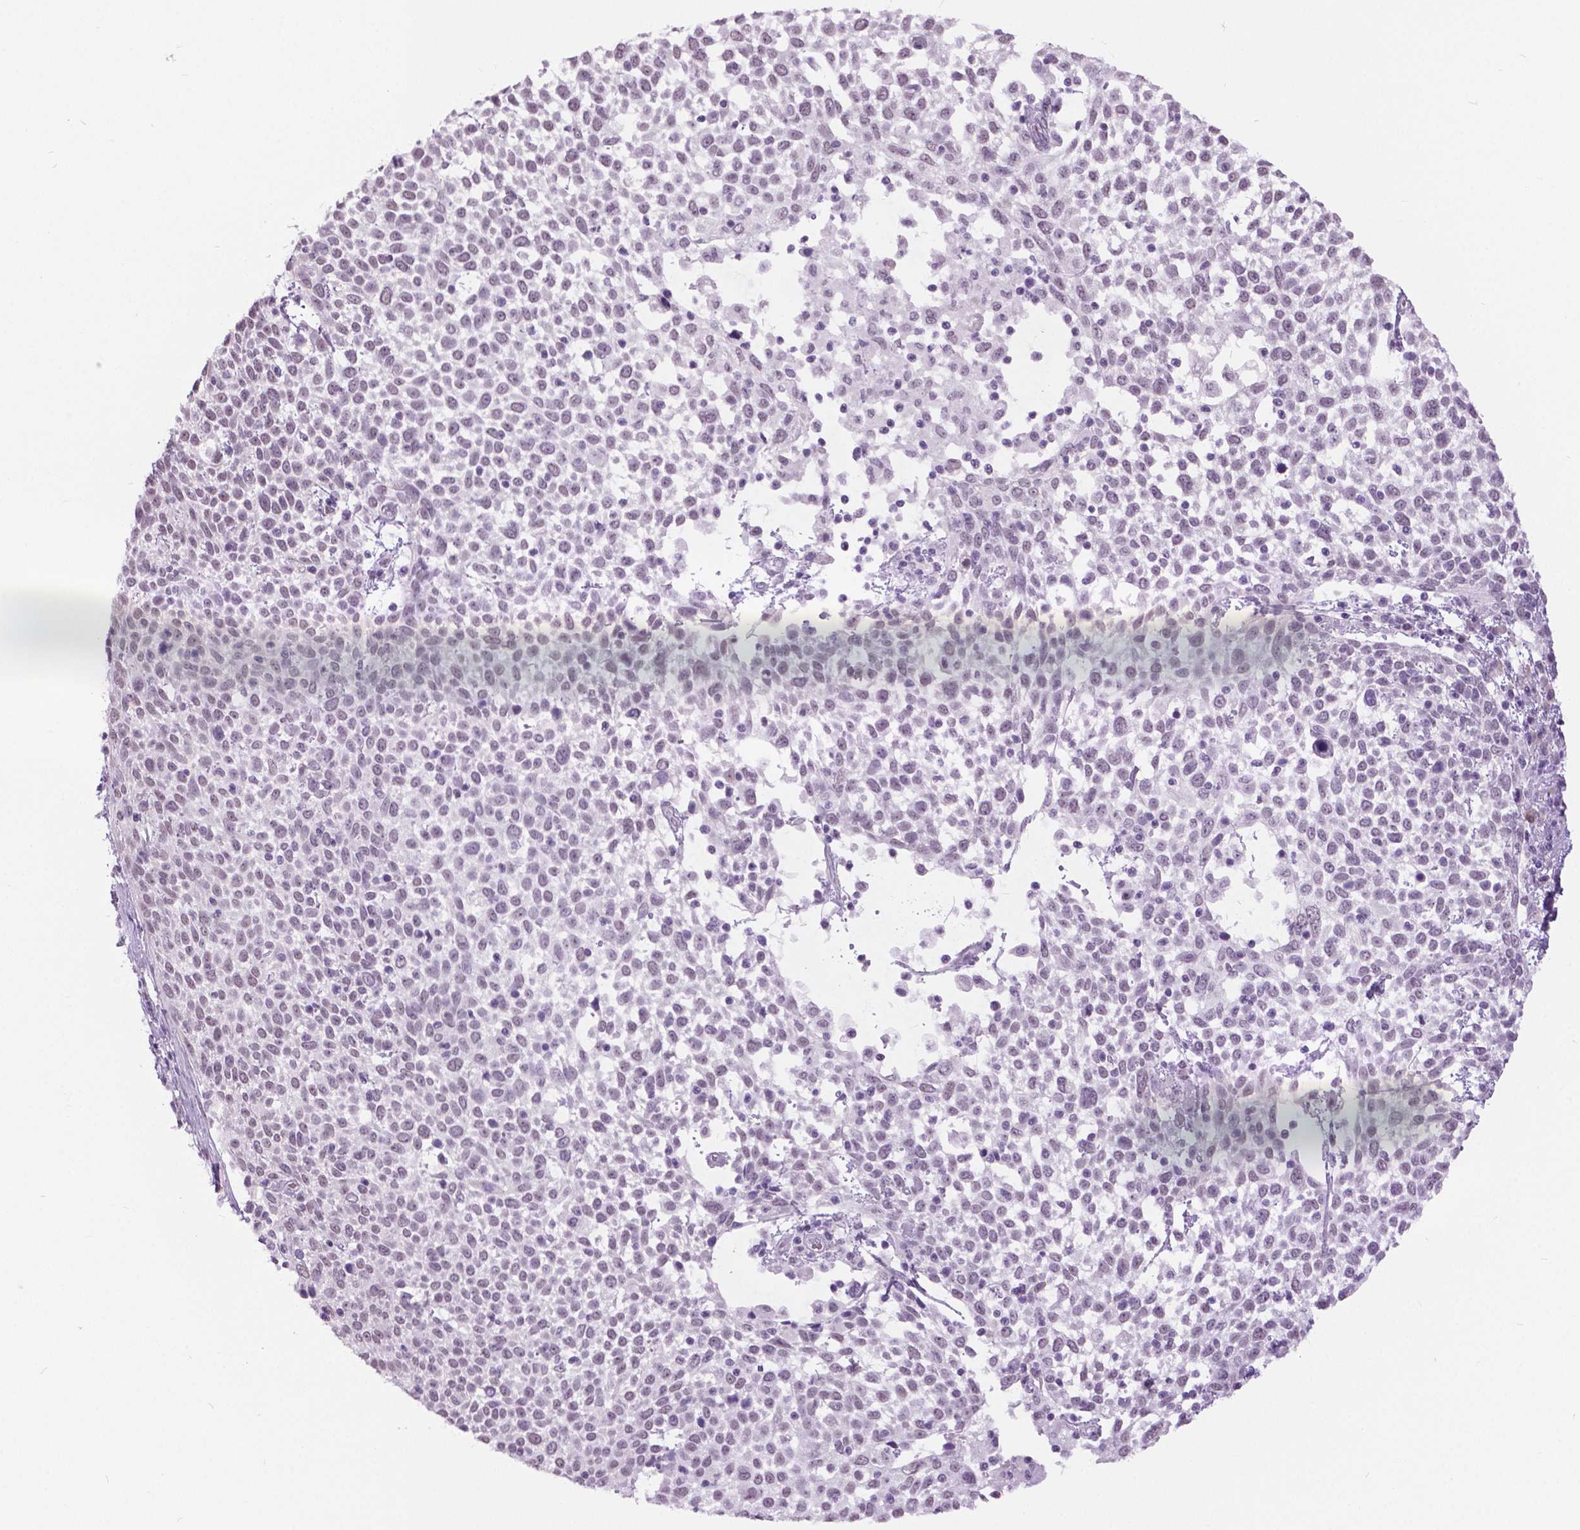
{"staining": {"intensity": "negative", "quantity": "none", "location": "none"}, "tissue": "cervical cancer", "cell_type": "Tumor cells", "image_type": "cancer", "snomed": [{"axis": "morphology", "description": "Squamous cell carcinoma, NOS"}, {"axis": "topography", "description": "Cervix"}], "caption": "There is no significant positivity in tumor cells of squamous cell carcinoma (cervical).", "gene": "MYOM1", "patient": {"sex": "female", "age": 61}}